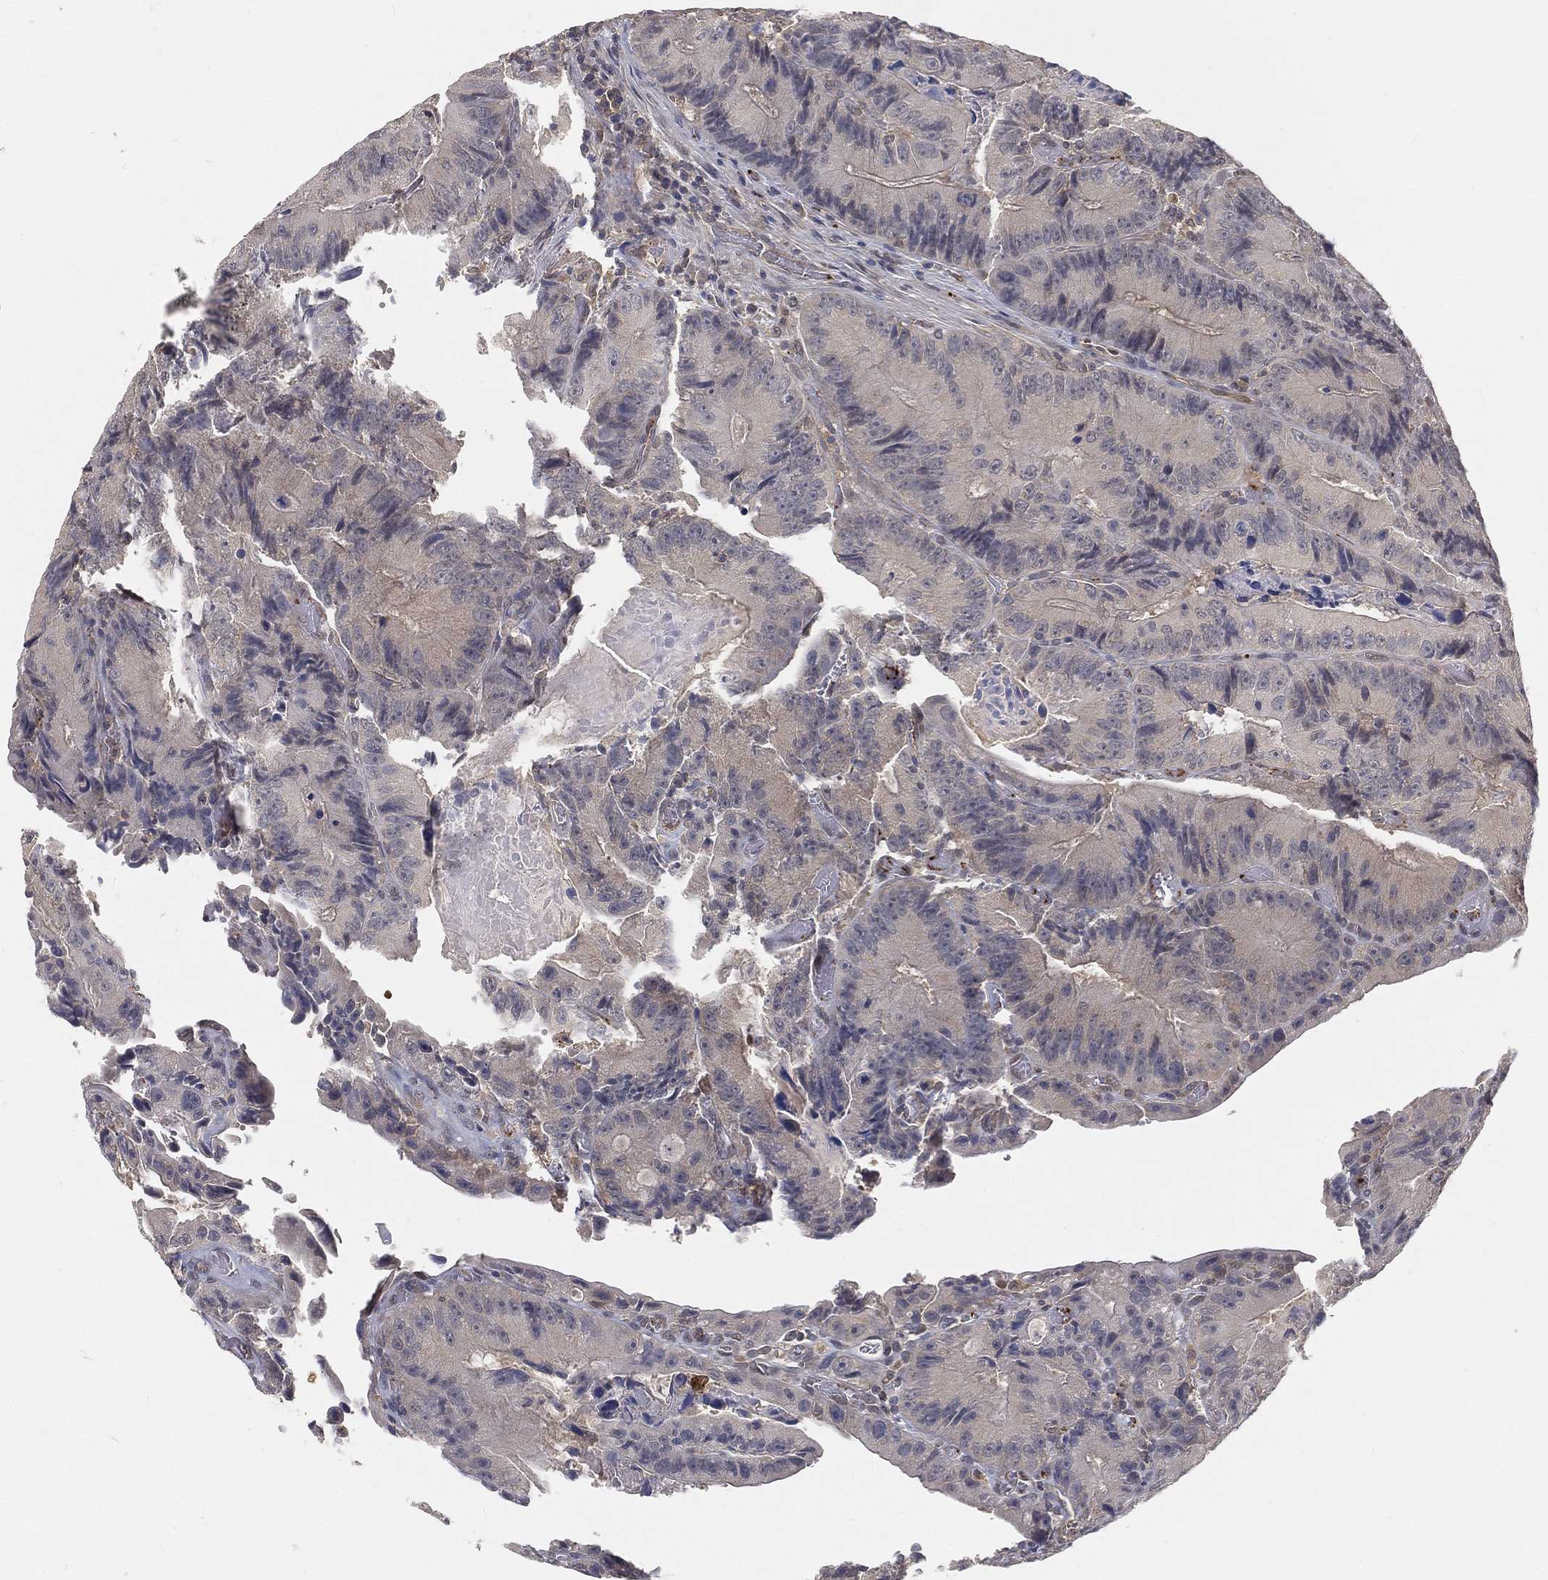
{"staining": {"intensity": "negative", "quantity": "none", "location": "none"}, "tissue": "colorectal cancer", "cell_type": "Tumor cells", "image_type": "cancer", "snomed": [{"axis": "morphology", "description": "Adenocarcinoma, NOS"}, {"axis": "topography", "description": "Colon"}], "caption": "Immunohistochemistry micrograph of human colorectal cancer stained for a protein (brown), which demonstrates no positivity in tumor cells. (Stains: DAB (3,3'-diaminobenzidine) IHC with hematoxylin counter stain, Microscopy: brightfield microscopy at high magnification).", "gene": "MAPK1", "patient": {"sex": "female", "age": 86}}